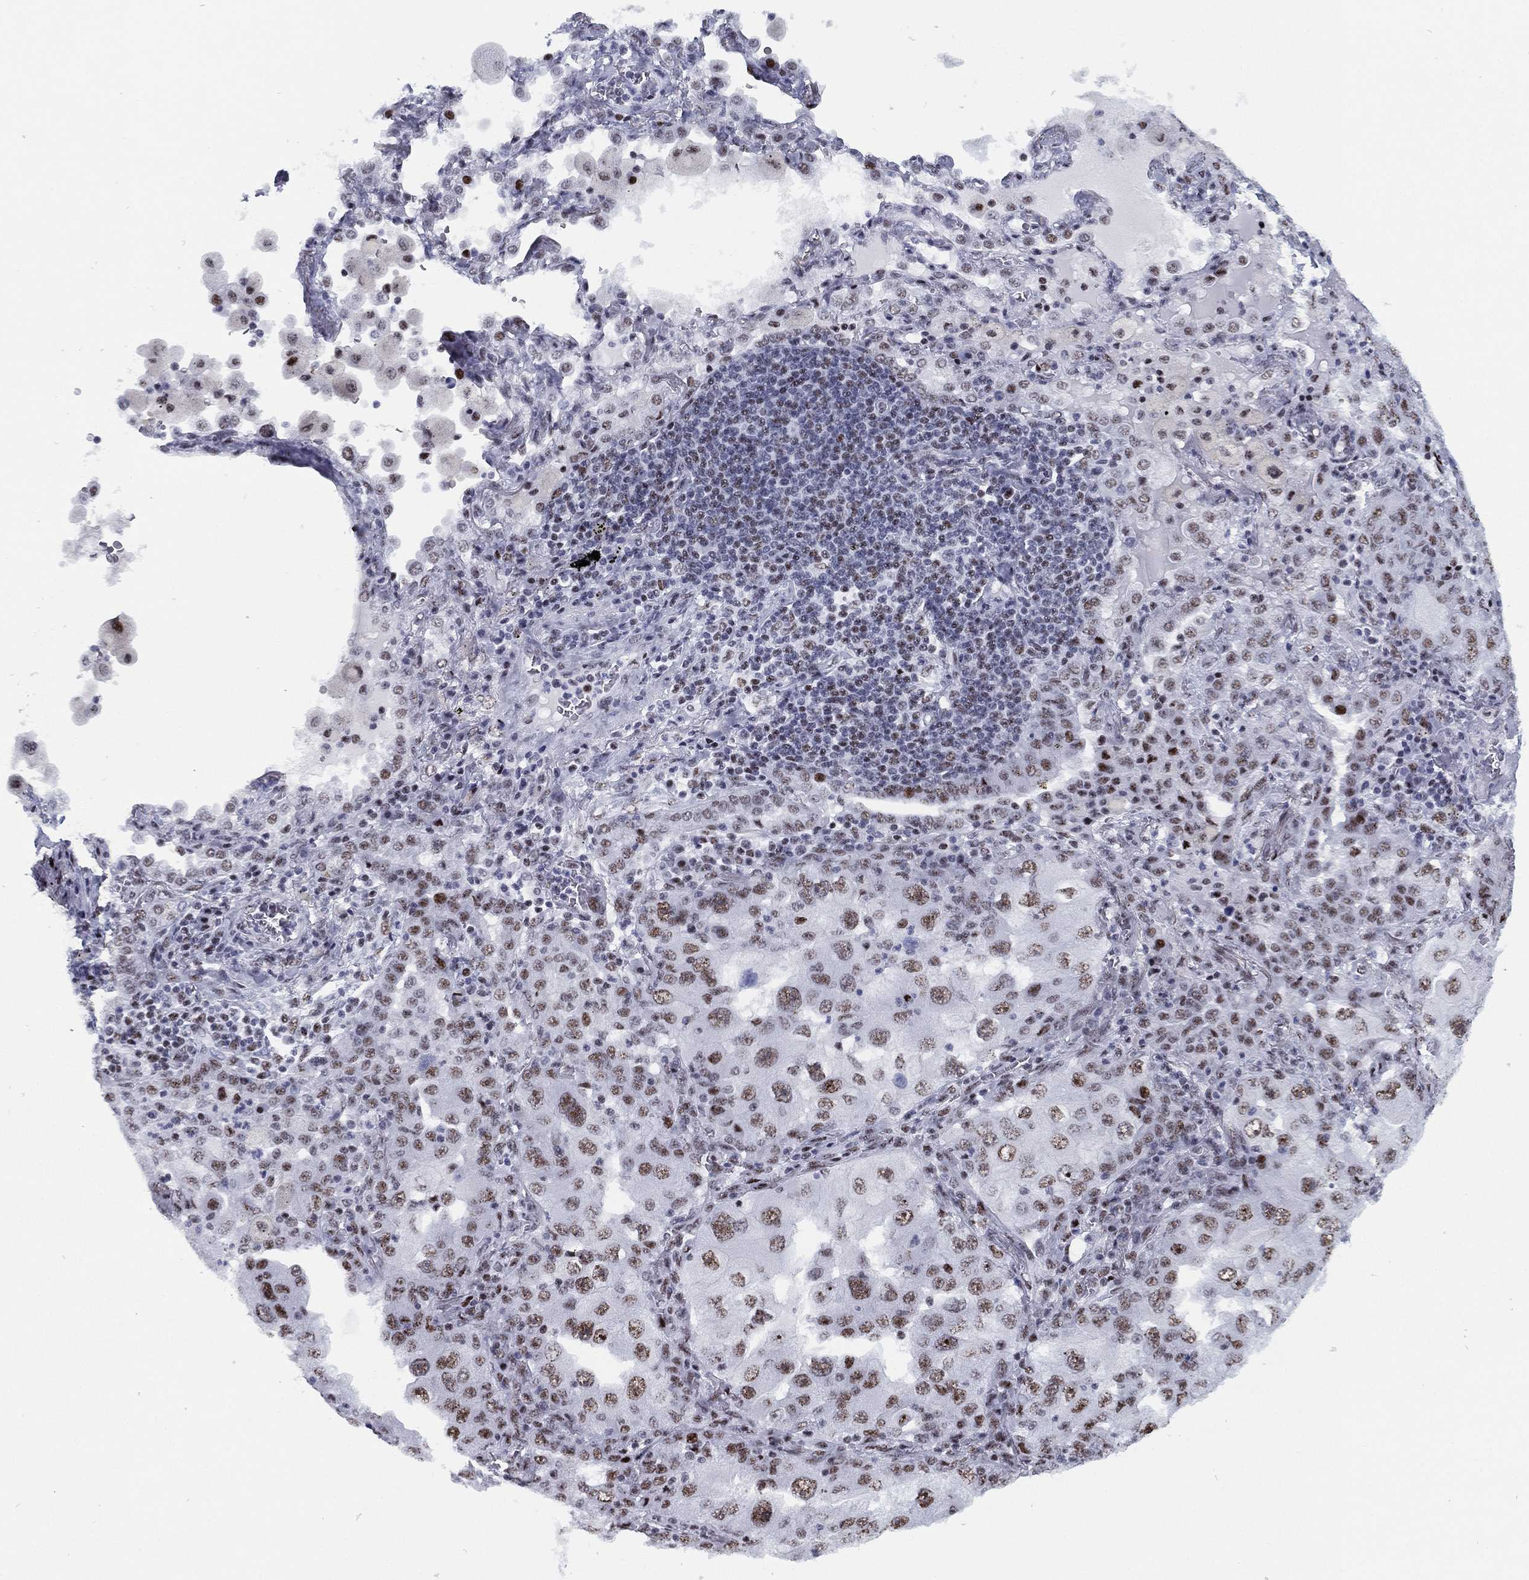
{"staining": {"intensity": "weak", "quantity": "25%-75%", "location": "nuclear"}, "tissue": "lung cancer", "cell_type": "Tumor cells", "image_type": "cancer", "snomed": [{"axis": "morphology", "description": "Adenocarcinoma, NOS"}, {"axis": "topography", "description": "Lung"}], "caption": "Protein expression analysis of human lung adenocarcinoma reveals weak nuclear expression in approximately 25%-75% of tumor cells. The protein of interest is shown in brown color, while the nuclei are stained blue.", "gene": "CYB561D2", "patient": {"sex": "female", "age": 61}}